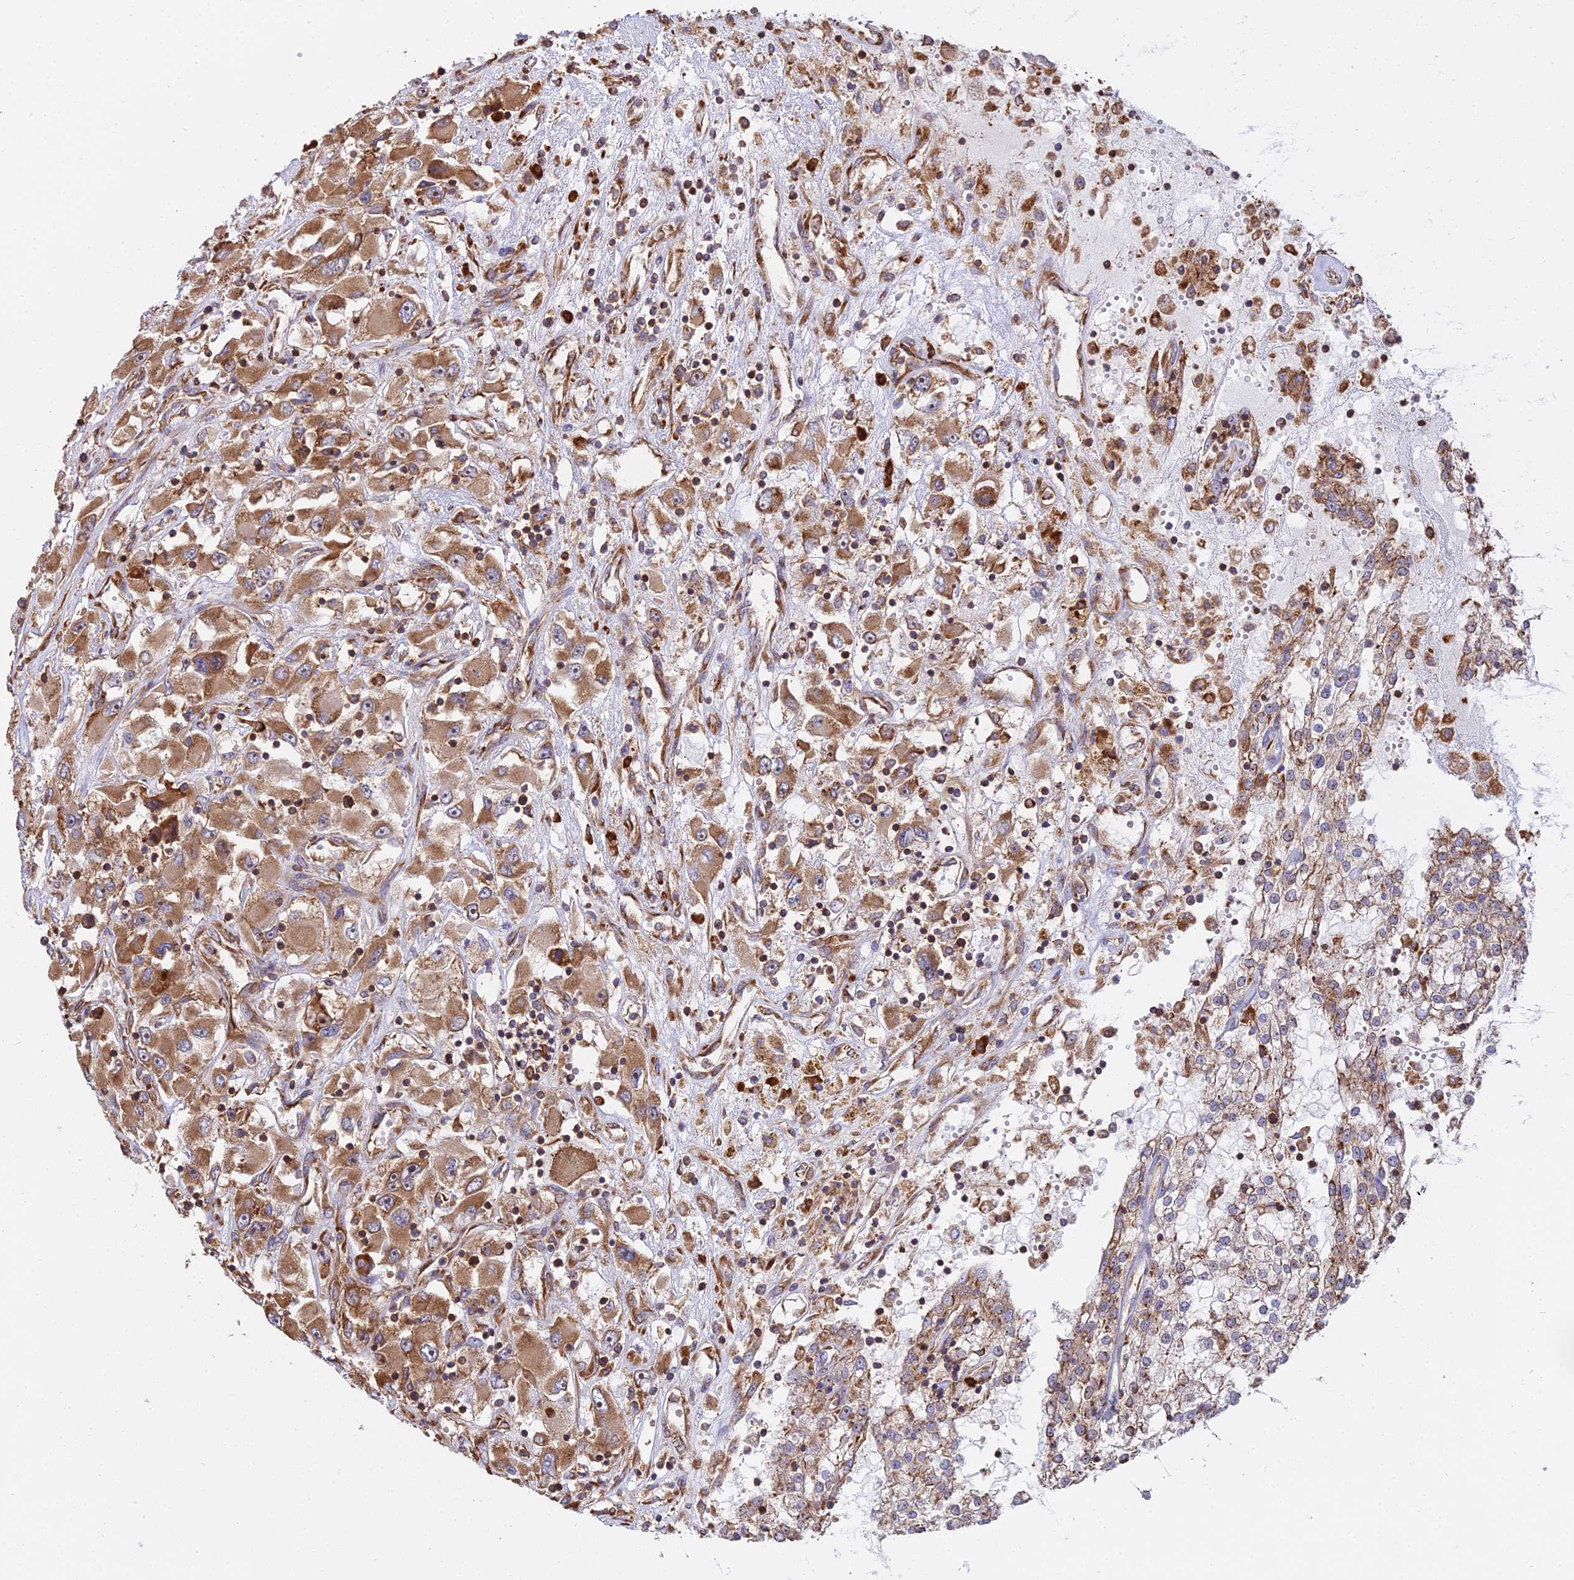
{"staining": {"intensity": "moderate", "quantity": ">75%", "location": "cytoplasmic/membranous"}, "tissue": "renal cancer", "cell_type": "Tumor cells", "image_type": "cancer", "snomed": [{"axis": "morphology", "description": "Adenocarcinoma, NOS"}, {"axis": "topography", "description": "Kidney"}], "caption": "There is medium levels of moderate cytoplasmic/membranous expression in tumor cells of renal cancer, as demonstrated by immunohistochemical staining (brown color).", "gene": "RPL26", "patient": {"sex": "female", "age": 52}}